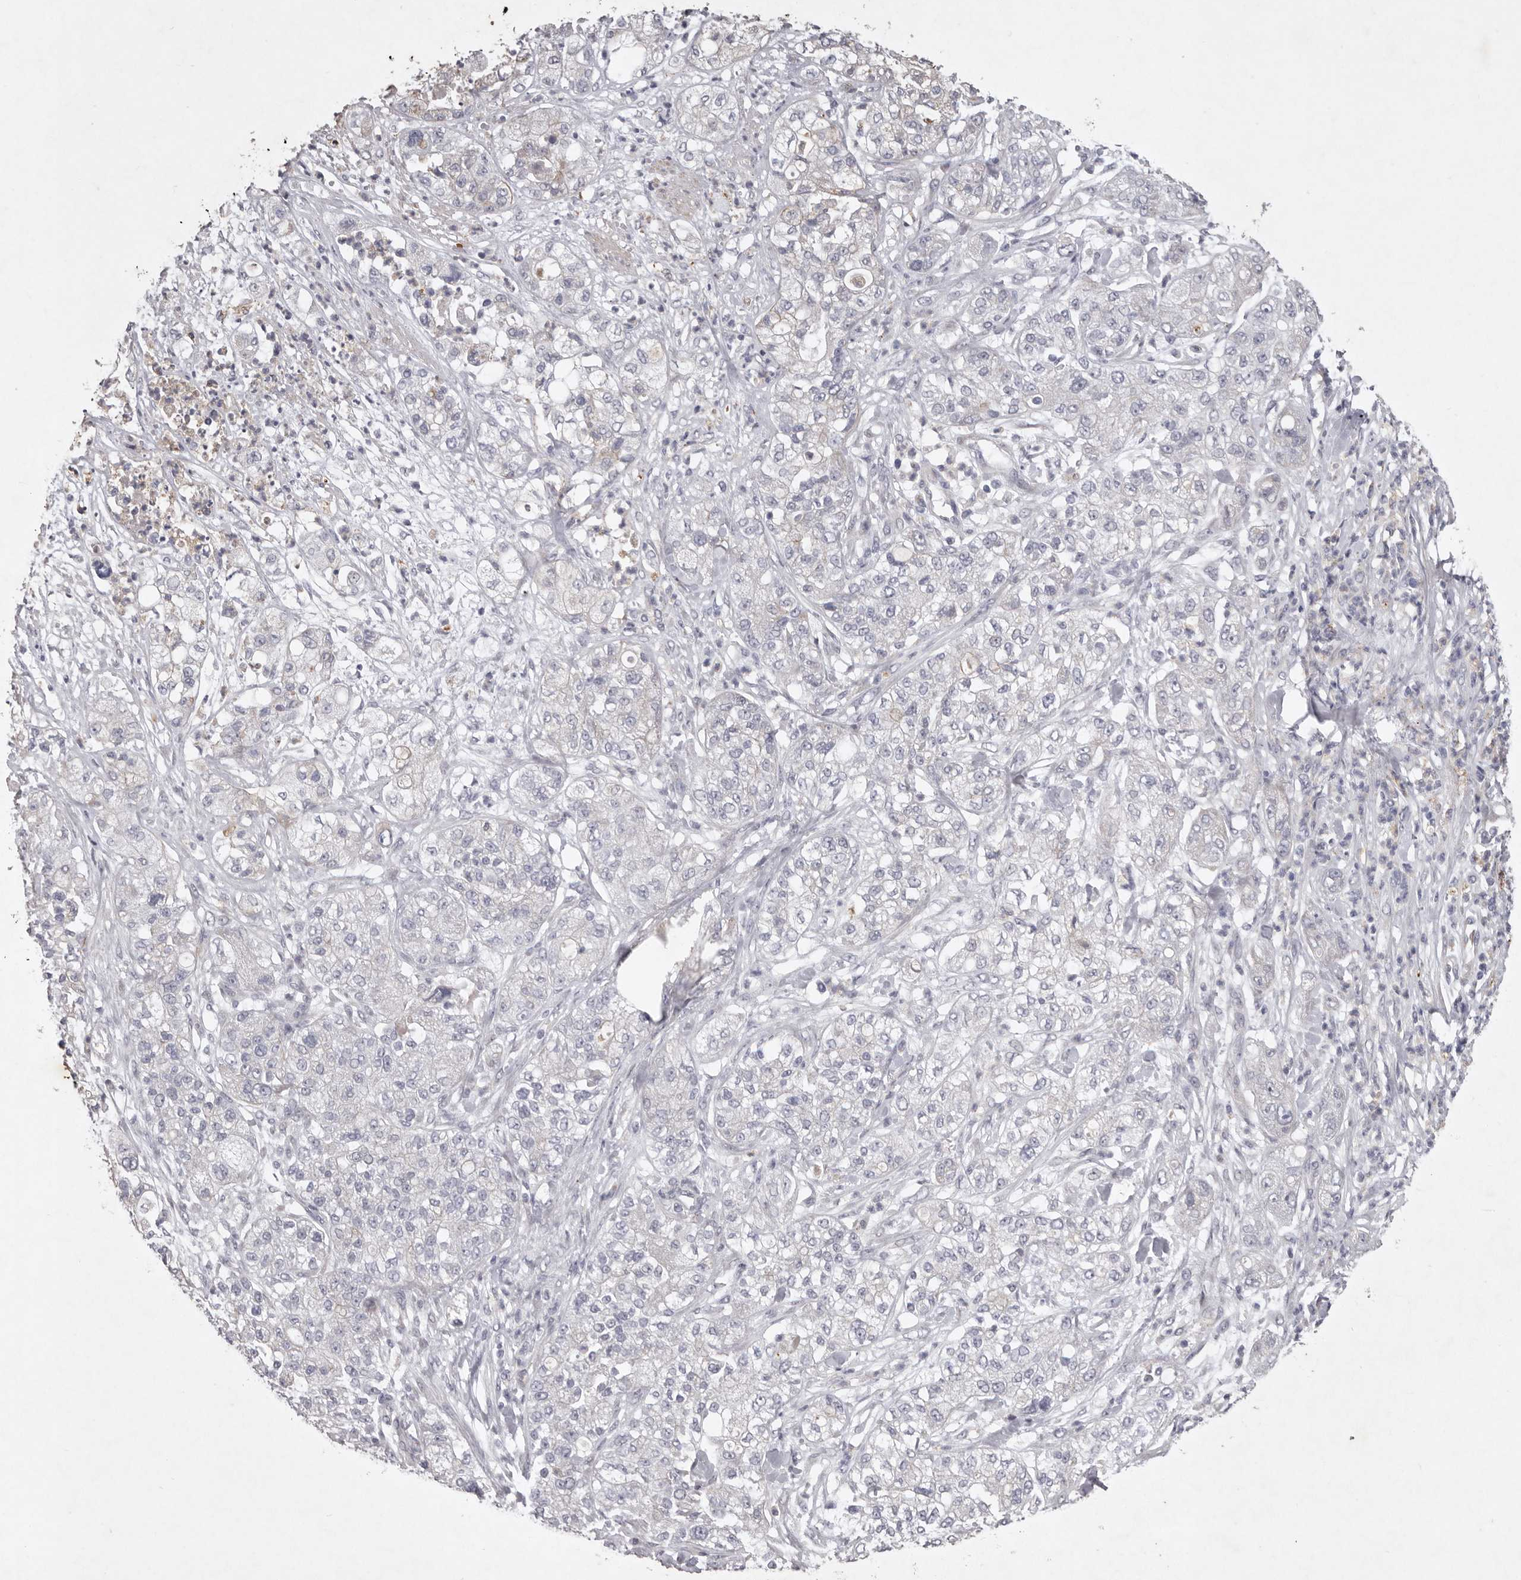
{"staining": {"intensity": "negative", "quantity": "none", "location": "none"}, "tissue": "pancreatic cancer", "cell_type": "Tumor cells", "image_type": "cancer", "snomed": [{"axis": "morphology", "description": "Adenocarcinoma, NOS"}, {"axis": "topography", "description": "Pancreas"}], "caption": "A high-resolution micrograph shows immunohistochemistry (IHC) staining of pancreatic cancer, which reveals no significant staining in tumor cells.", "gene": "NKAIN4", "patient": {"sex": "female", "age": 78}}